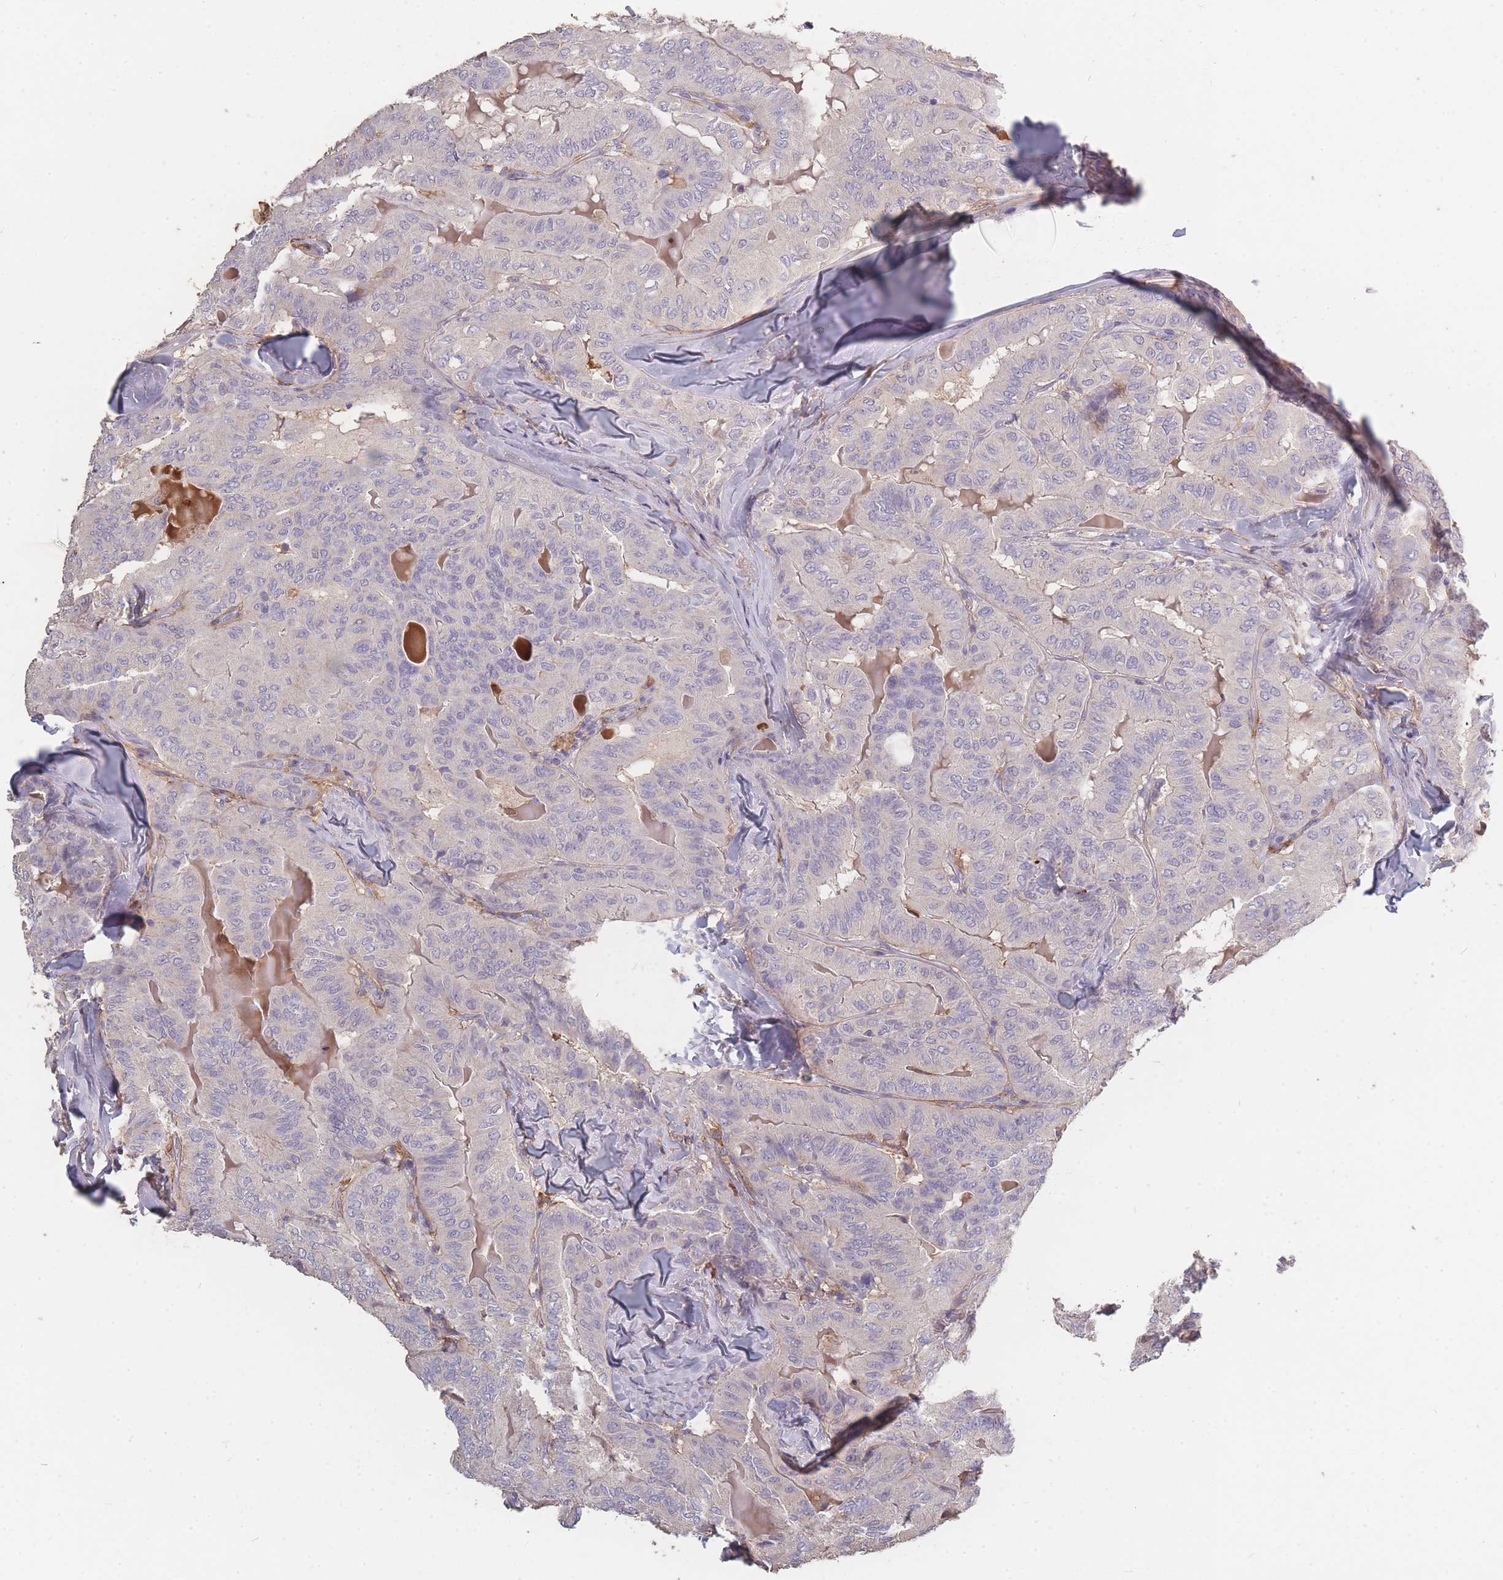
{"staining": {"intensity": "negative", "quantity": "none", "location": "none"}, "tissue": "thyroid cancer", "cell_type": "Tumor cells", "image_type": "cancer", "snomed": [{"axis": "morphology", "description": "Papillary adenocarcinoma, NOS"}, {"axis": "topography", "description": "Thyroid gland"}], "caption": "Thyroid cancer was stained to show a protein in brown. There is no significant staining in tumor cells.", "gene": "BST1", "patient": {"sex": "female", "age": 68}}